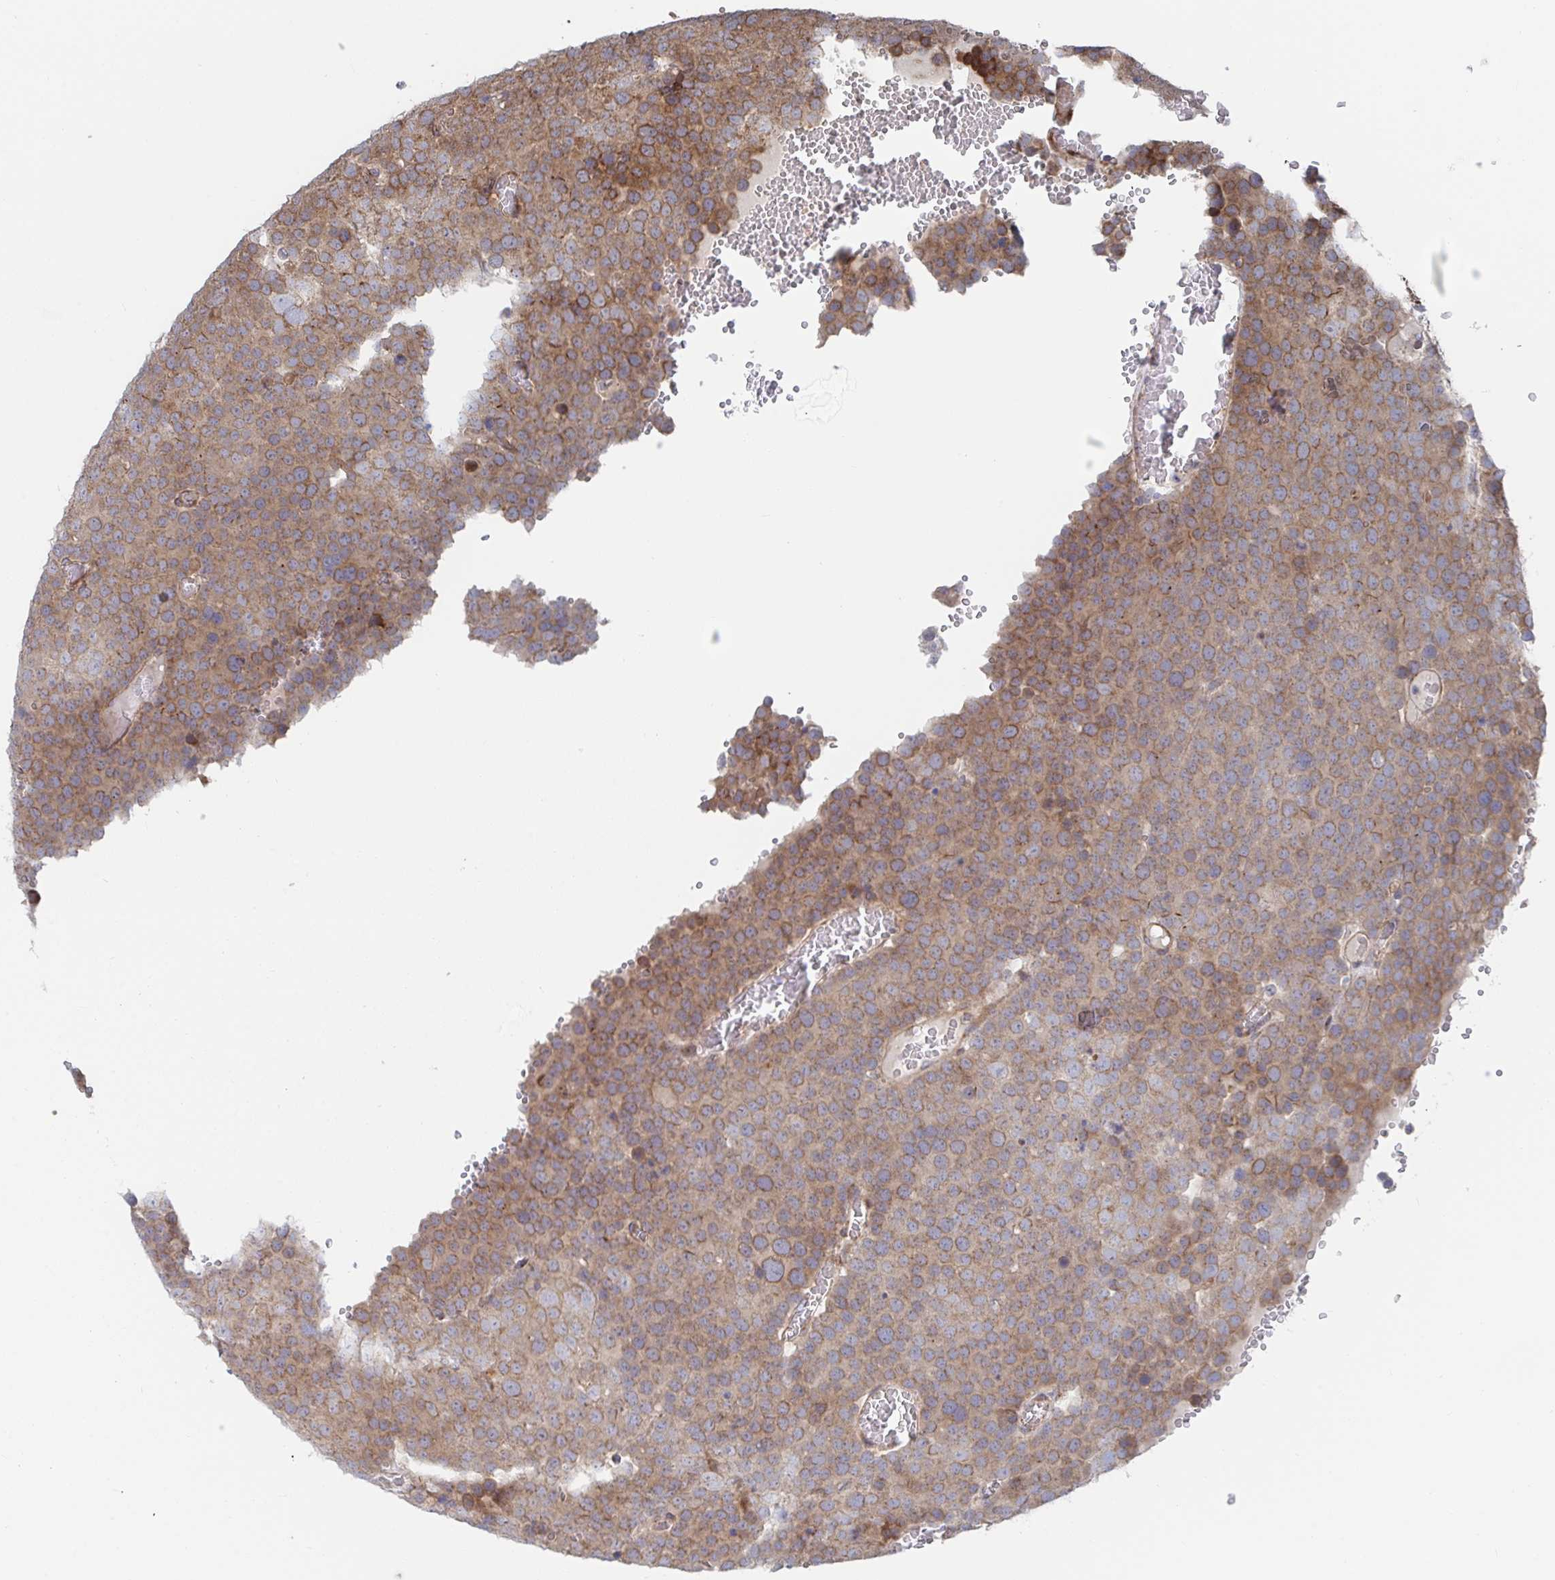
{"staining": {"intensity": "moderate", "quantity": ">75%", "location": "cytoplasmic/membranous"}, "tissue": "testis cancer", "cell_type": "Tumor cells", "image_type": "cancer", "snomed": [{"axis": "morphology", "description": "Seminoma, NOS"}, {"axis": "topography", "description": "Testis"}], "caption": "Approximately >75% of tumor cells in testis cancer (seminoma) show moderate cytoplasmic/membranous protein staining as visualized by brown immunohistochemical staining.", "gene": "FJX1", "patient": {"sex": "male", "age": 71}}